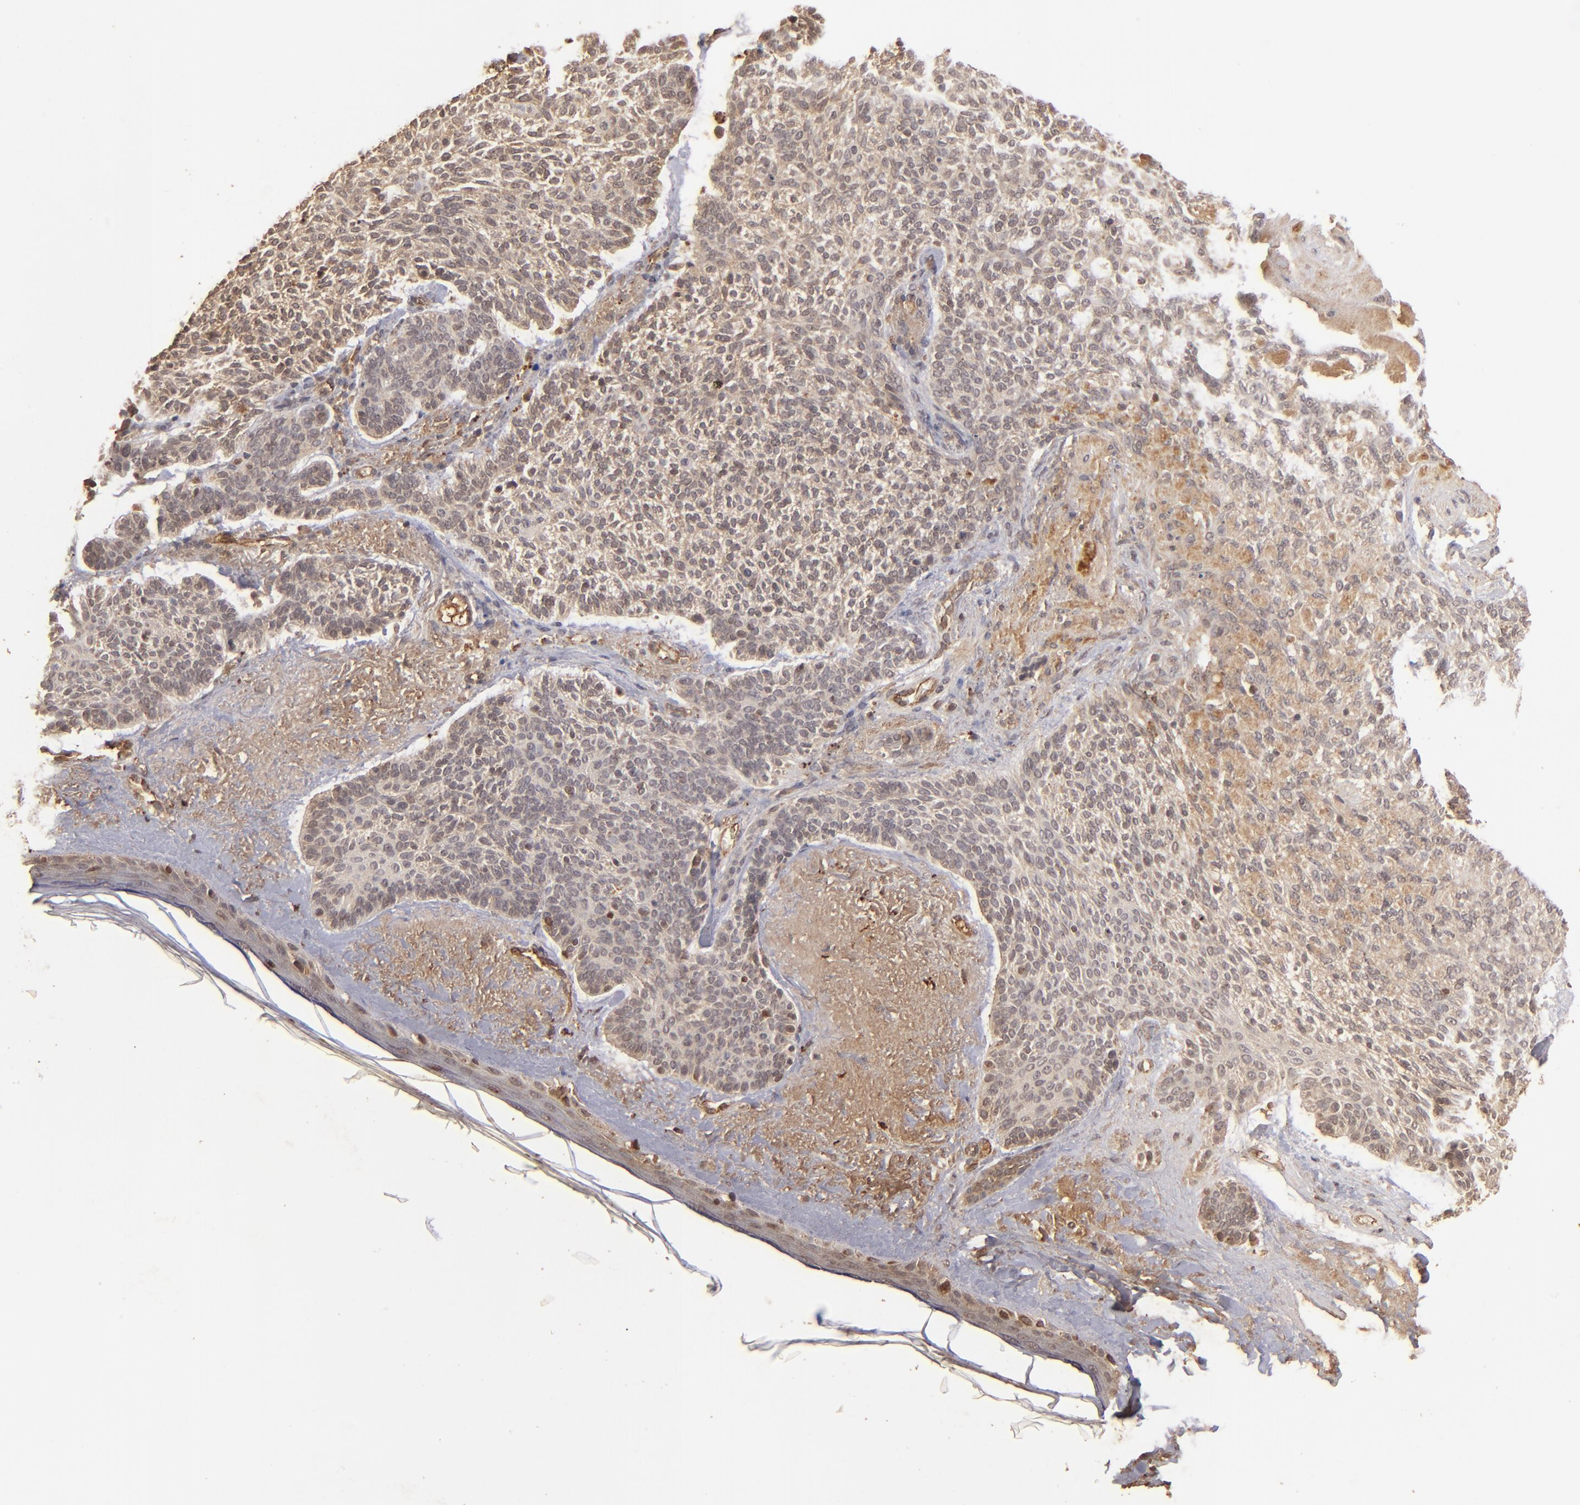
{"staining": {"intensity": "weak", "quantity": ">75%", "location": "cytoplasmic/membranous"}, "tissue": "skin cancer", "cell_type": "Tumor cells", "image_type": "cancer", "snomed": [{"axis": "morphology", "description": "Normal tissue, NOS"}, {"axis": "morphology", "description": "Basal cell carcinoma"}, {"axis": "topography", "description": "Skin"}], "caption": "A high-resolution photomicrograph shows IHC staining of skin cancer (basal cell carcinoma), which shows weak cytoplasmic/membranous expression in approximately >75% of tumor cells.", "gene": "TENM1", "patient": {"sex": "female", "age": 70}}